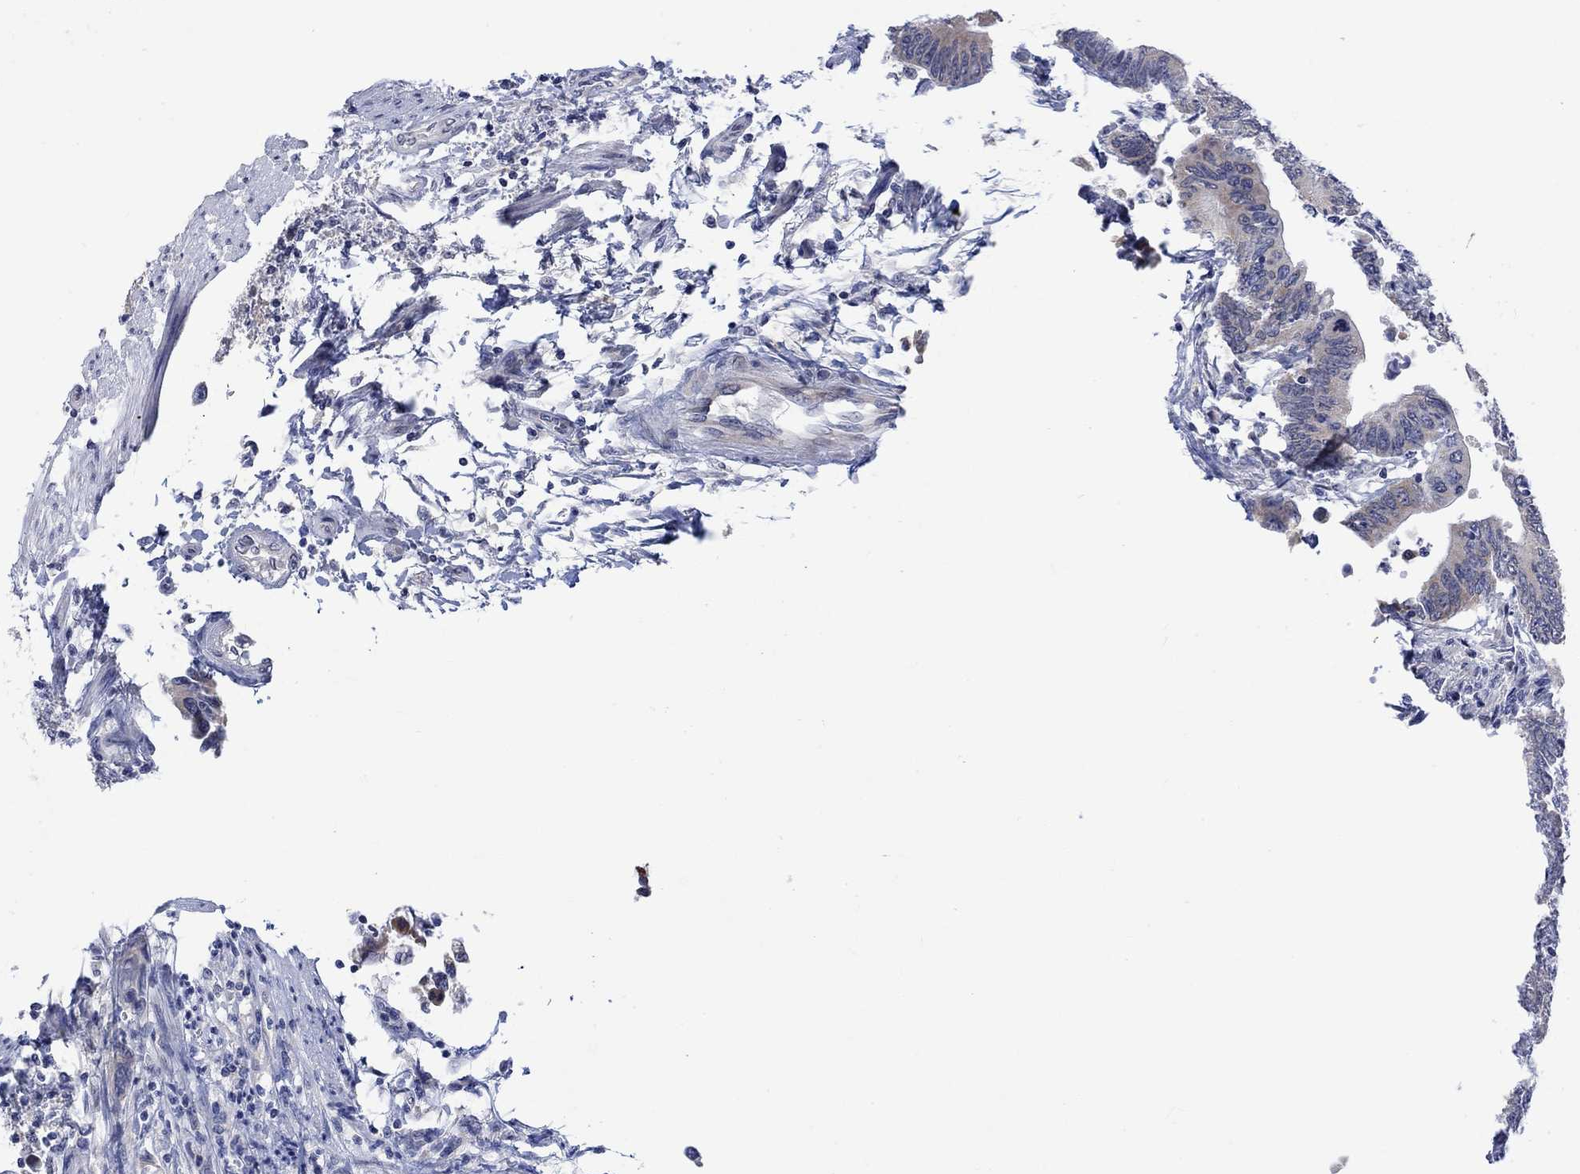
{"staining": {"intensity": "weak", "quantity": "<25%", "location": "cytoplasmic/membranous"}, "tissue": "colorectal cancer", "cell_type": "Tumor cells", "image_type": "cancer", "snomed": [{"axis": "morphology", "description": "Adenocarcinoma, NOS"}, {"axis": "topography", "description": "Colon"}], "caption": "A micrograph of colorectal cancer stained for a protein exhibits no brown staining in tumor cells.", "gene": "DCX", "patient": {"sex": "female", "age": 90}}